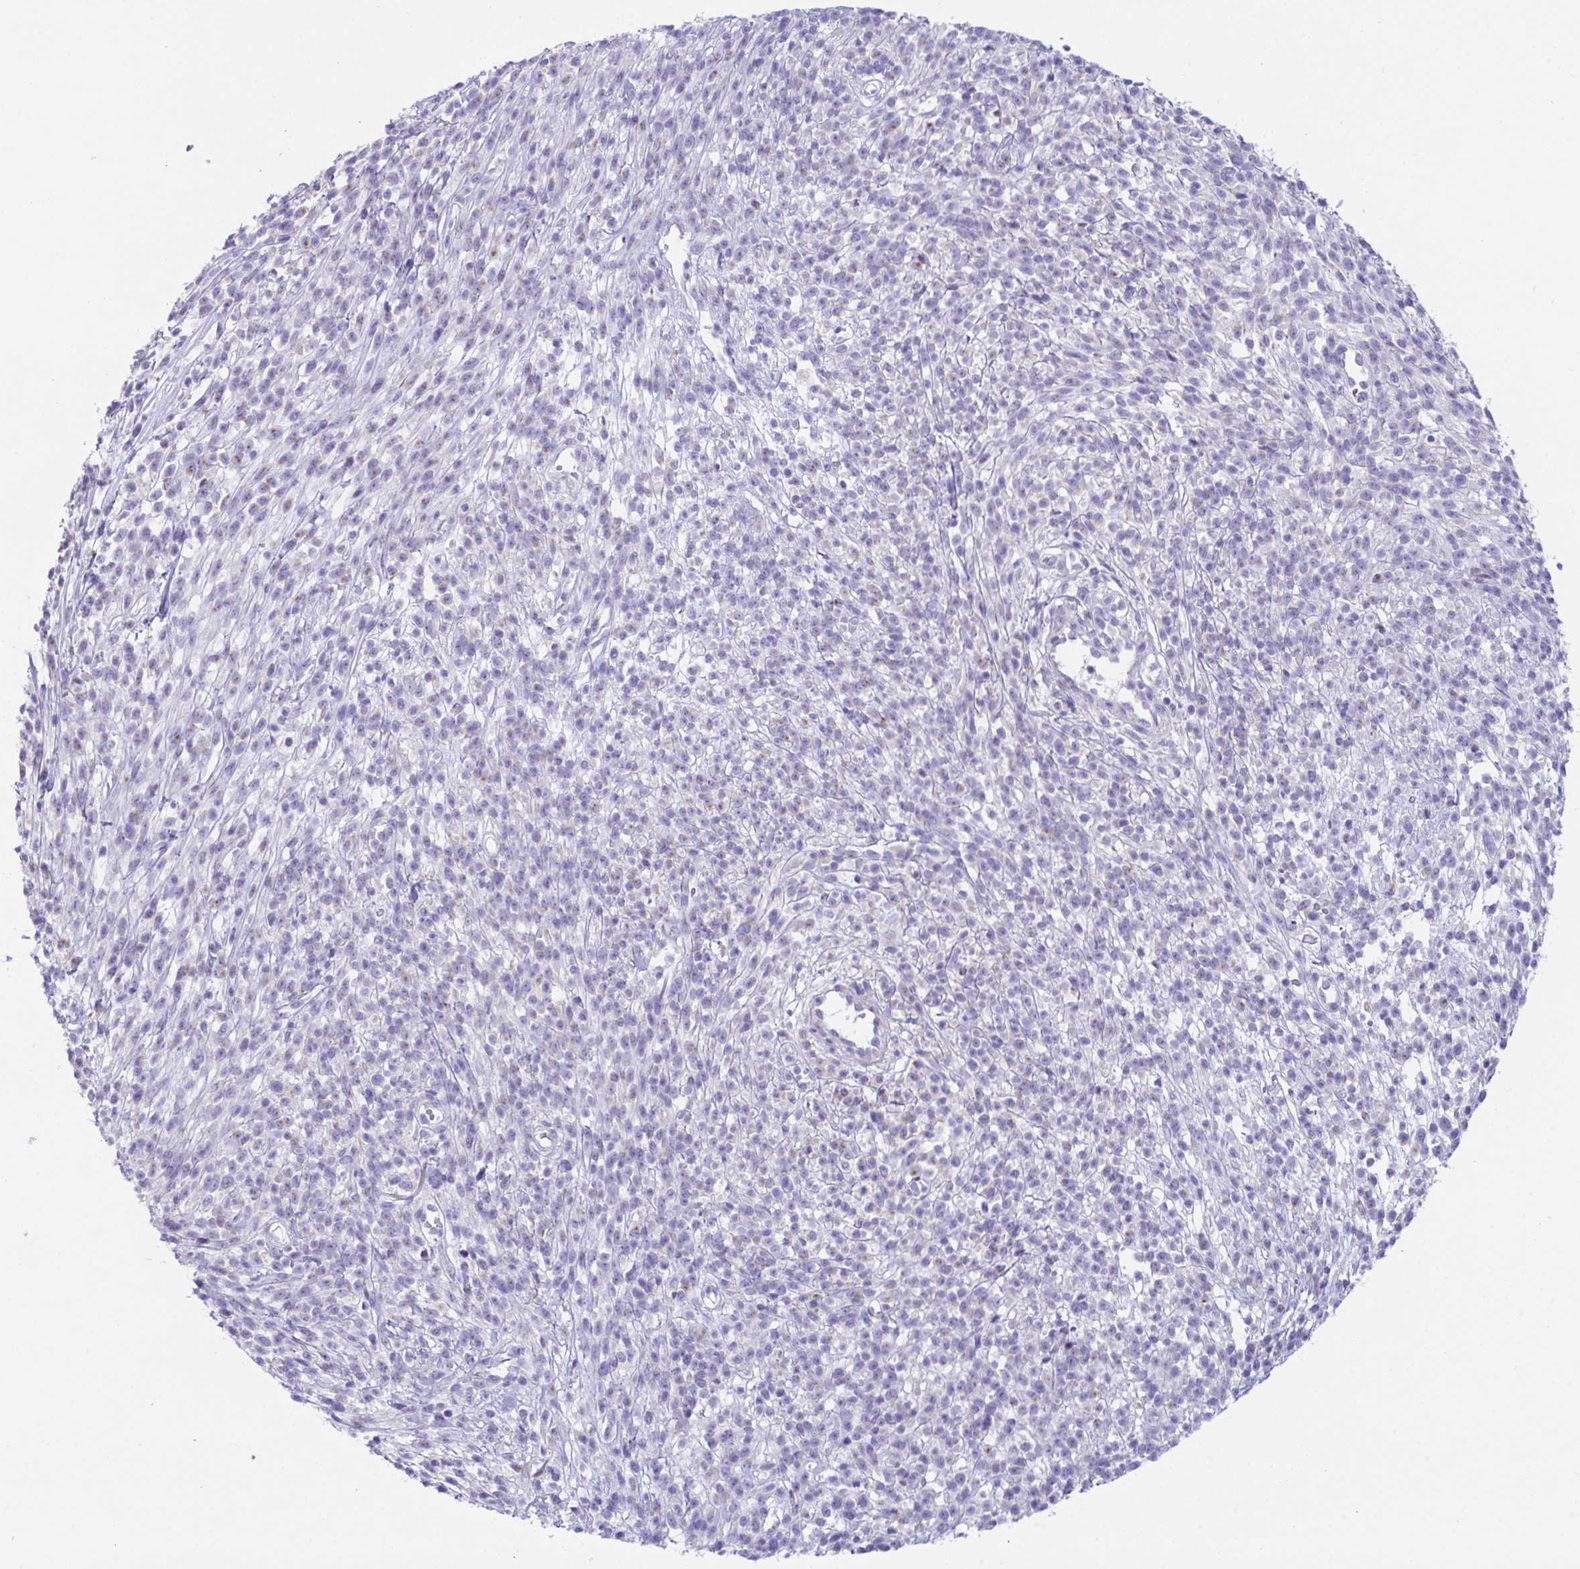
{"staining": {"intensity": "negative", "quantity": "none", "location": "none"}, "tissue": "melanoma", "cell_type": "Tumor cells", "image_type": "cancer", "snomed": [{"axis": "morphology", "description": "Malignant melanoma, NOS"}, {"axis": "topography", "description": "Skin"}, {"axis": "topography", "description": "Skin of trunk"}], "caption": "Protein analysis of malignant melanoma reveals no significant expression in tumor cells. The staining was performed using DAB (3,3'-diaminobenzidine) to visualize the protein expression in brown, while the nuclei were stained in blue with hematoxylin (Magnification: 20x).", "gene": "TMEM106B", "patient": {"sex": "male", "age": 74}}